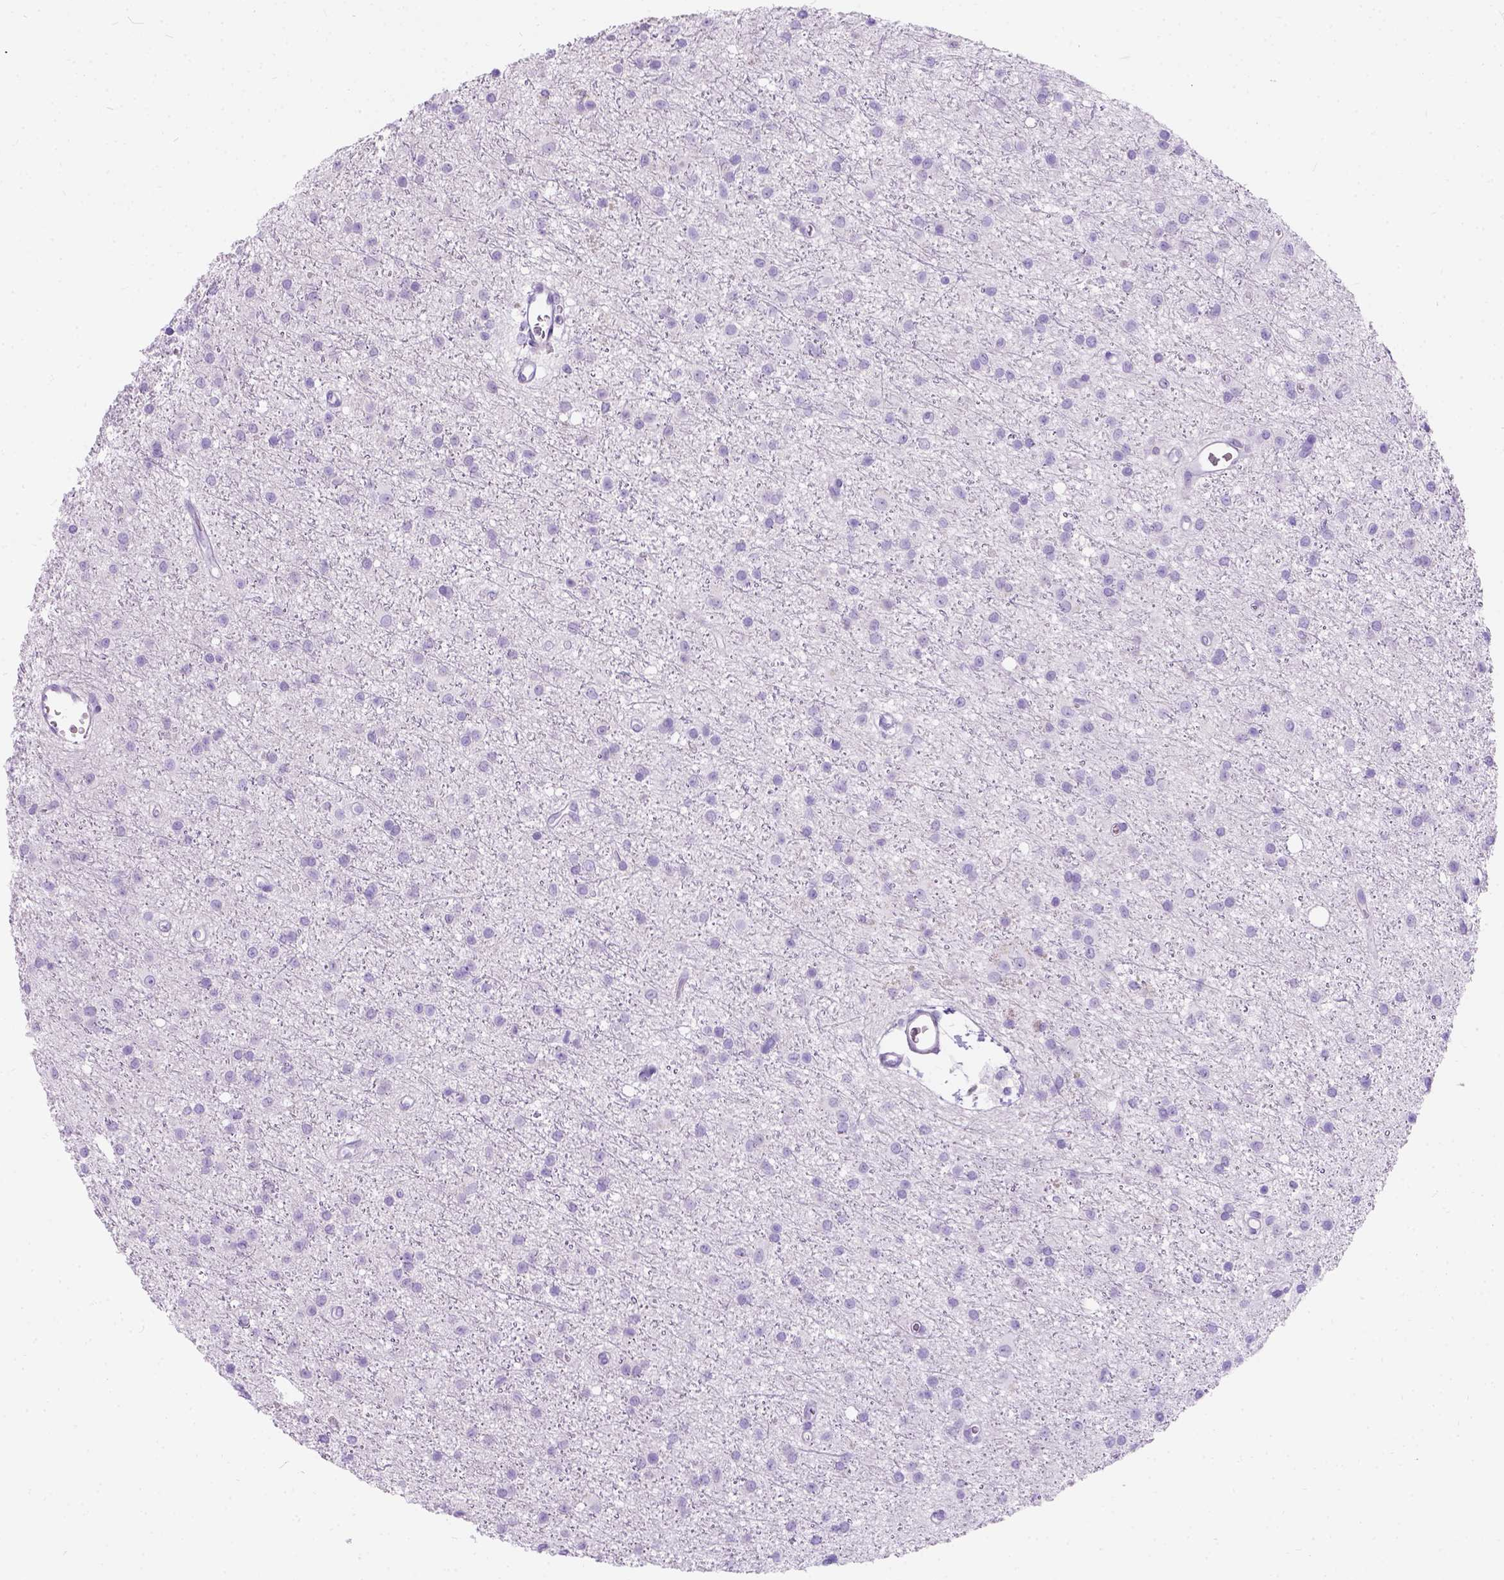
{"staining": {"intensity": "negative", "quantity": "none", "location": "none"}, "tissue": "glioma", "cell_type": "Tumor cells", "image_type": "cancer", "snomed": [{"axis": "morphology", "description": "Glioma, malignant, Low grade"}, {"axis": "topography", "description": "Brain"}], "caption": "This is an immunohistochemistry (IHC) photomicrograph of glioma. There is no positivity in tumor cells.", "gene": "C7orf57", "patient": {"sex": "male", "age": 27}}